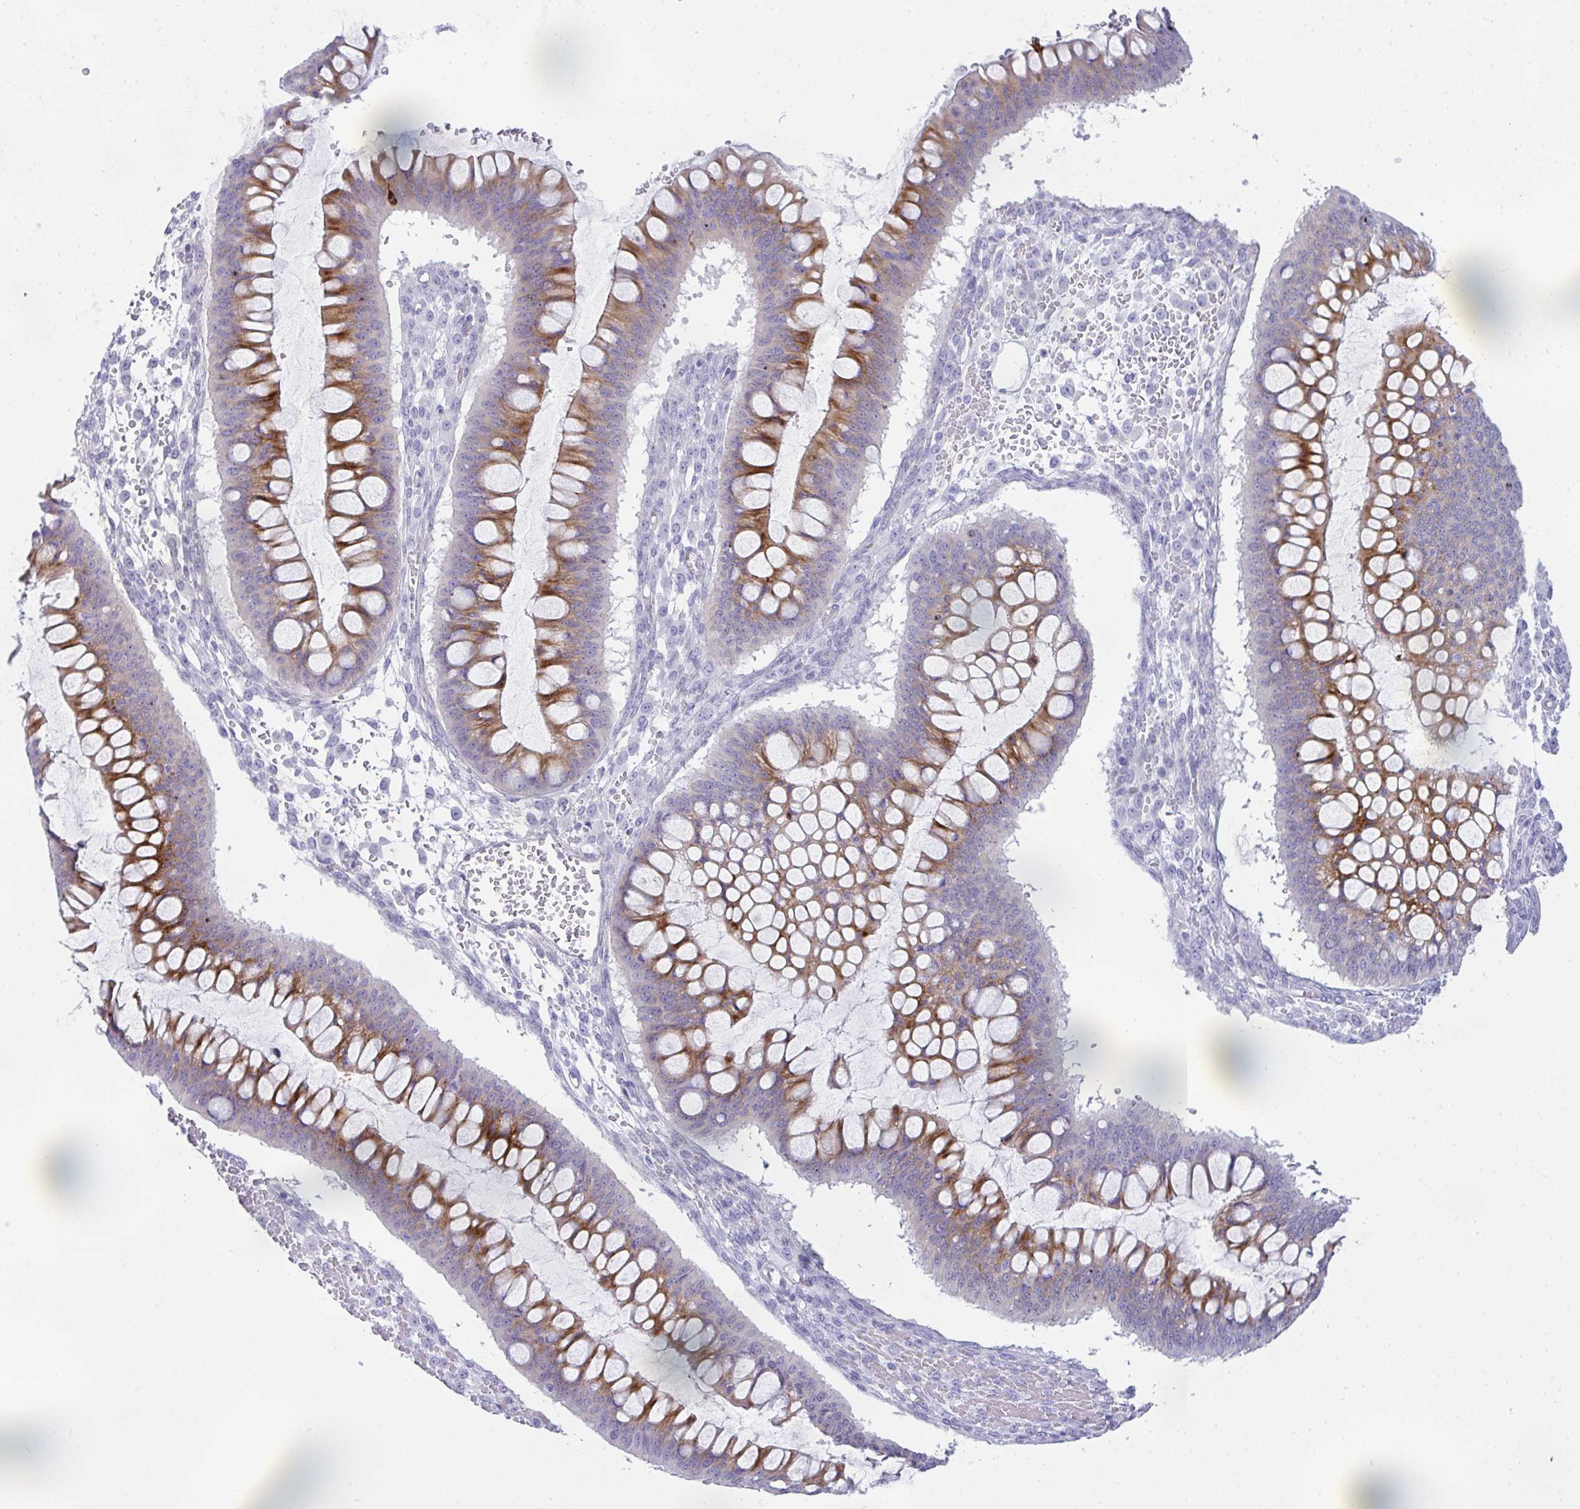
{"staining": {"intensity": "moderate", "quantity": "25%-75%", "location": "cytoplasmic/membranous"}, "tissue": "ovarian cancer", "cell_type": "Tumor cells", "image_type": "cancer", "snomed": [{"axis": "morphology", "description": "Cystadenocarcinoma, mucinous, NOS"}, {"axis": "topography", "description": "Ovary"}], "caption": "The histopathology image shows staining of ovarian mucinous cystadenocarcinoma, revealing moderate cytoplasmic/membranous protein staining (brown color) within tumor cells.", "gene": "RASL10A", "patient": {"sex": "female", "age": 73}}